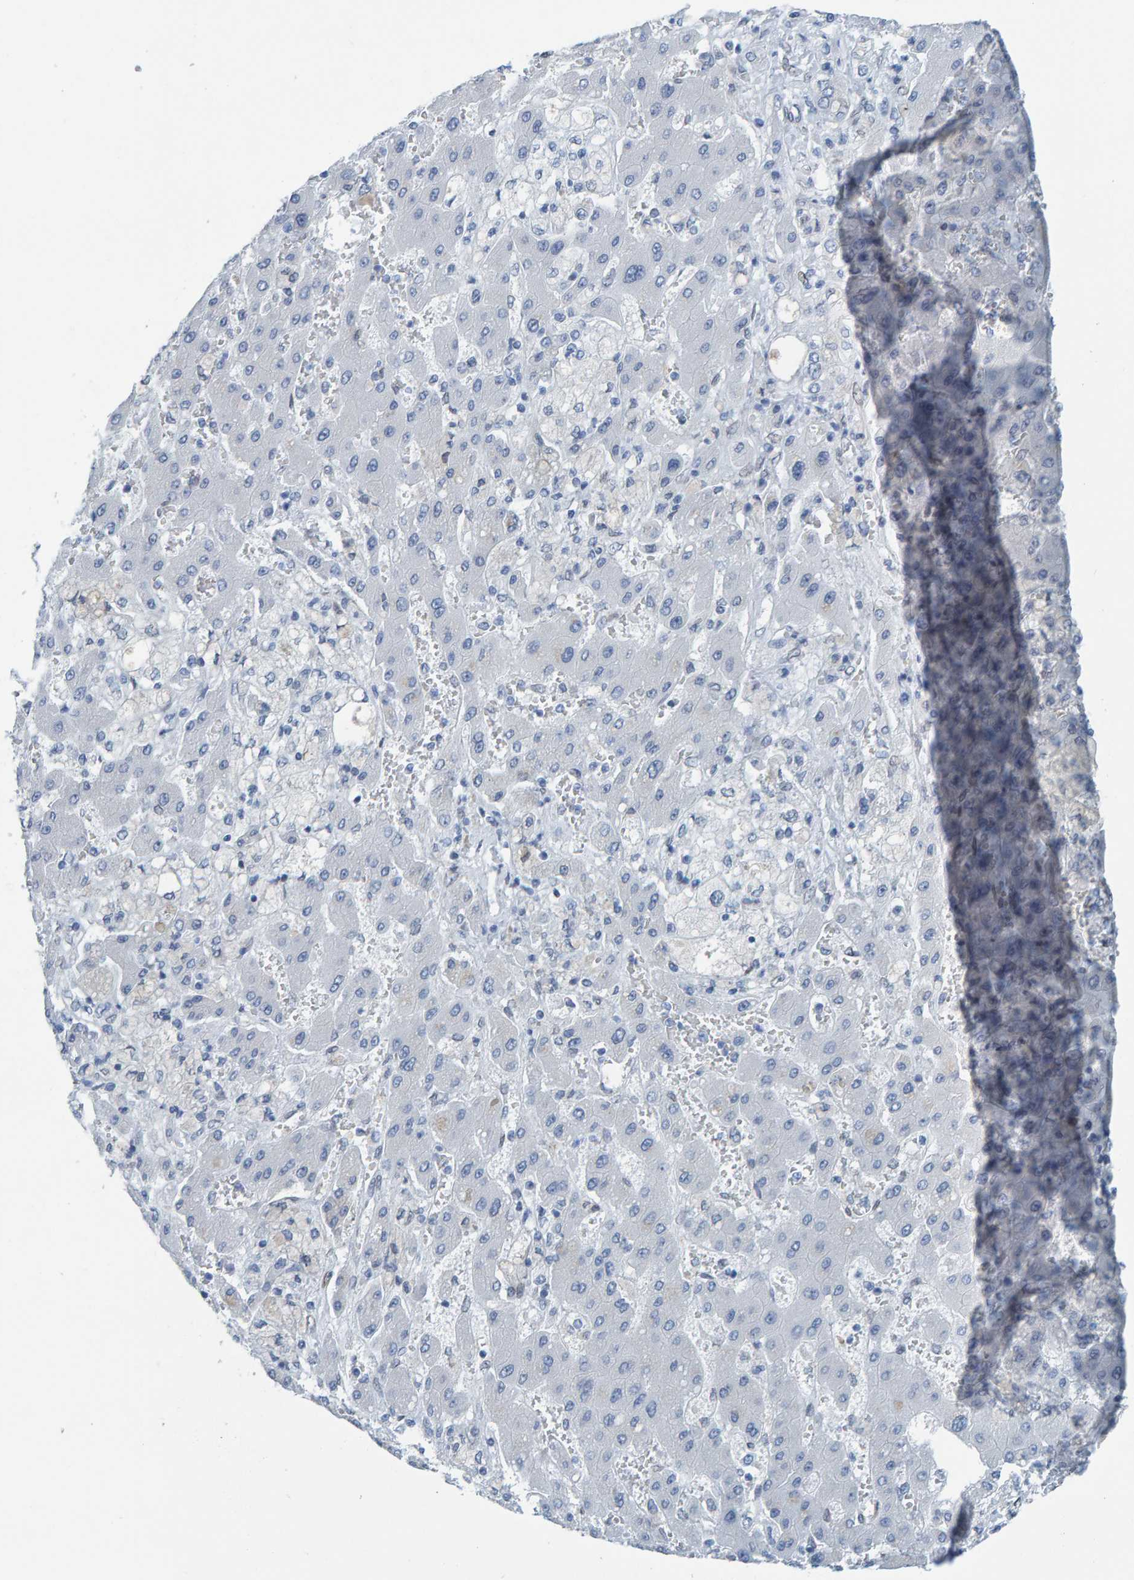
{"staining": {"intensity": "negative", "quantity": "none", "location": "none"}, "tissue": "liver cancer", "cell_type": "Tumor cells", "image_type": "cancer", "snomed": [{"axis": "morphology", "description": "Cholangiocarcinoma"}, {"axis": "topography", "description": "Liver"}], "caption": "Histopathology image shows no protein expression in tumor cells of liver cholangiocarcinoma tissue.", "gene": "LMNB2", "patient": {"sex": "male", "age": 50}}